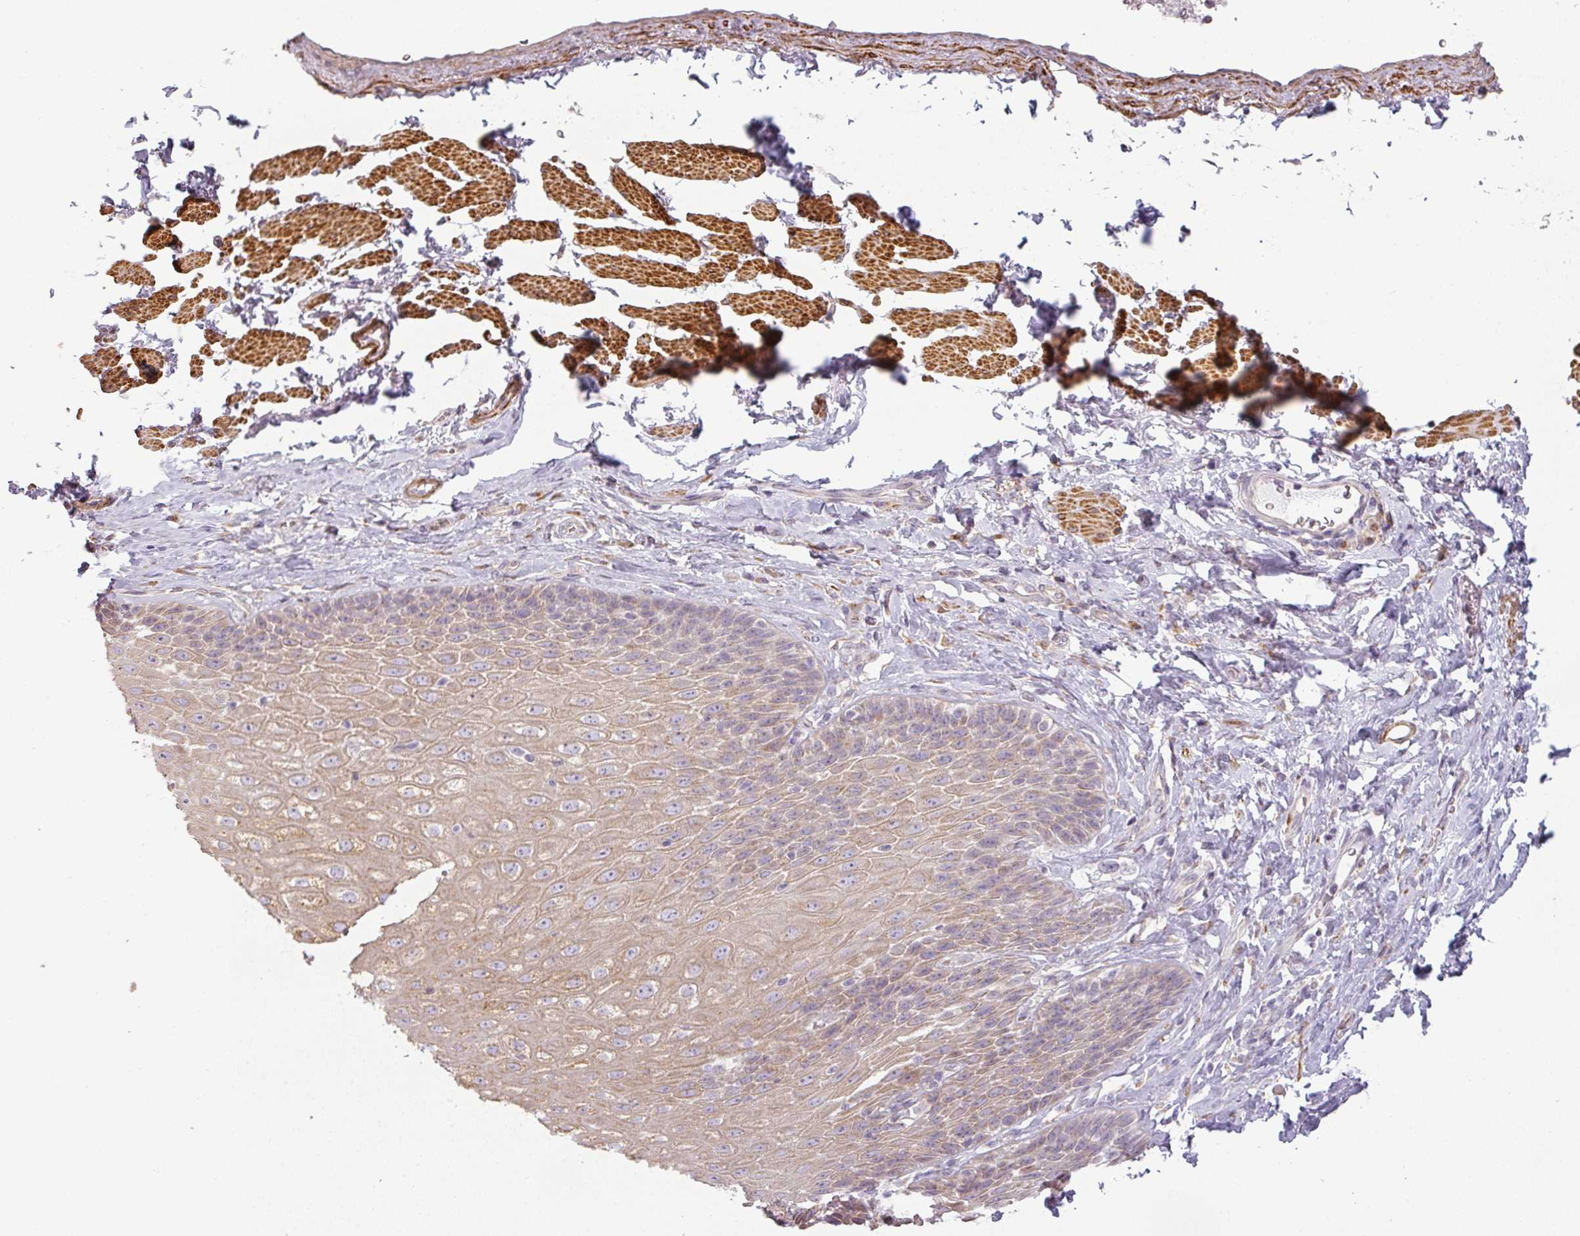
{"staining": {"intensity": "weak", "quantity": "25%-75%", "location": "cytoplasmic/membranous"}, "tissue": "esophagus", "cell_type": "Squamous epithelial cells", "image_type": "normal", "snomed": [{"axis": "morphology", "description": "Normal tissue, NOS"}, {"axis": "topography", "description": "Esophagus"}], "caption": "Immunohistochemical staining of benign human esophagus shows weak cytoplasmic/membranous protein staining in about 25%-75% of squamous epithelial cells. Nuclei are stained in blue.", "gene": "CCDC144A", "patient": {"sex": "female", "age": 61}}